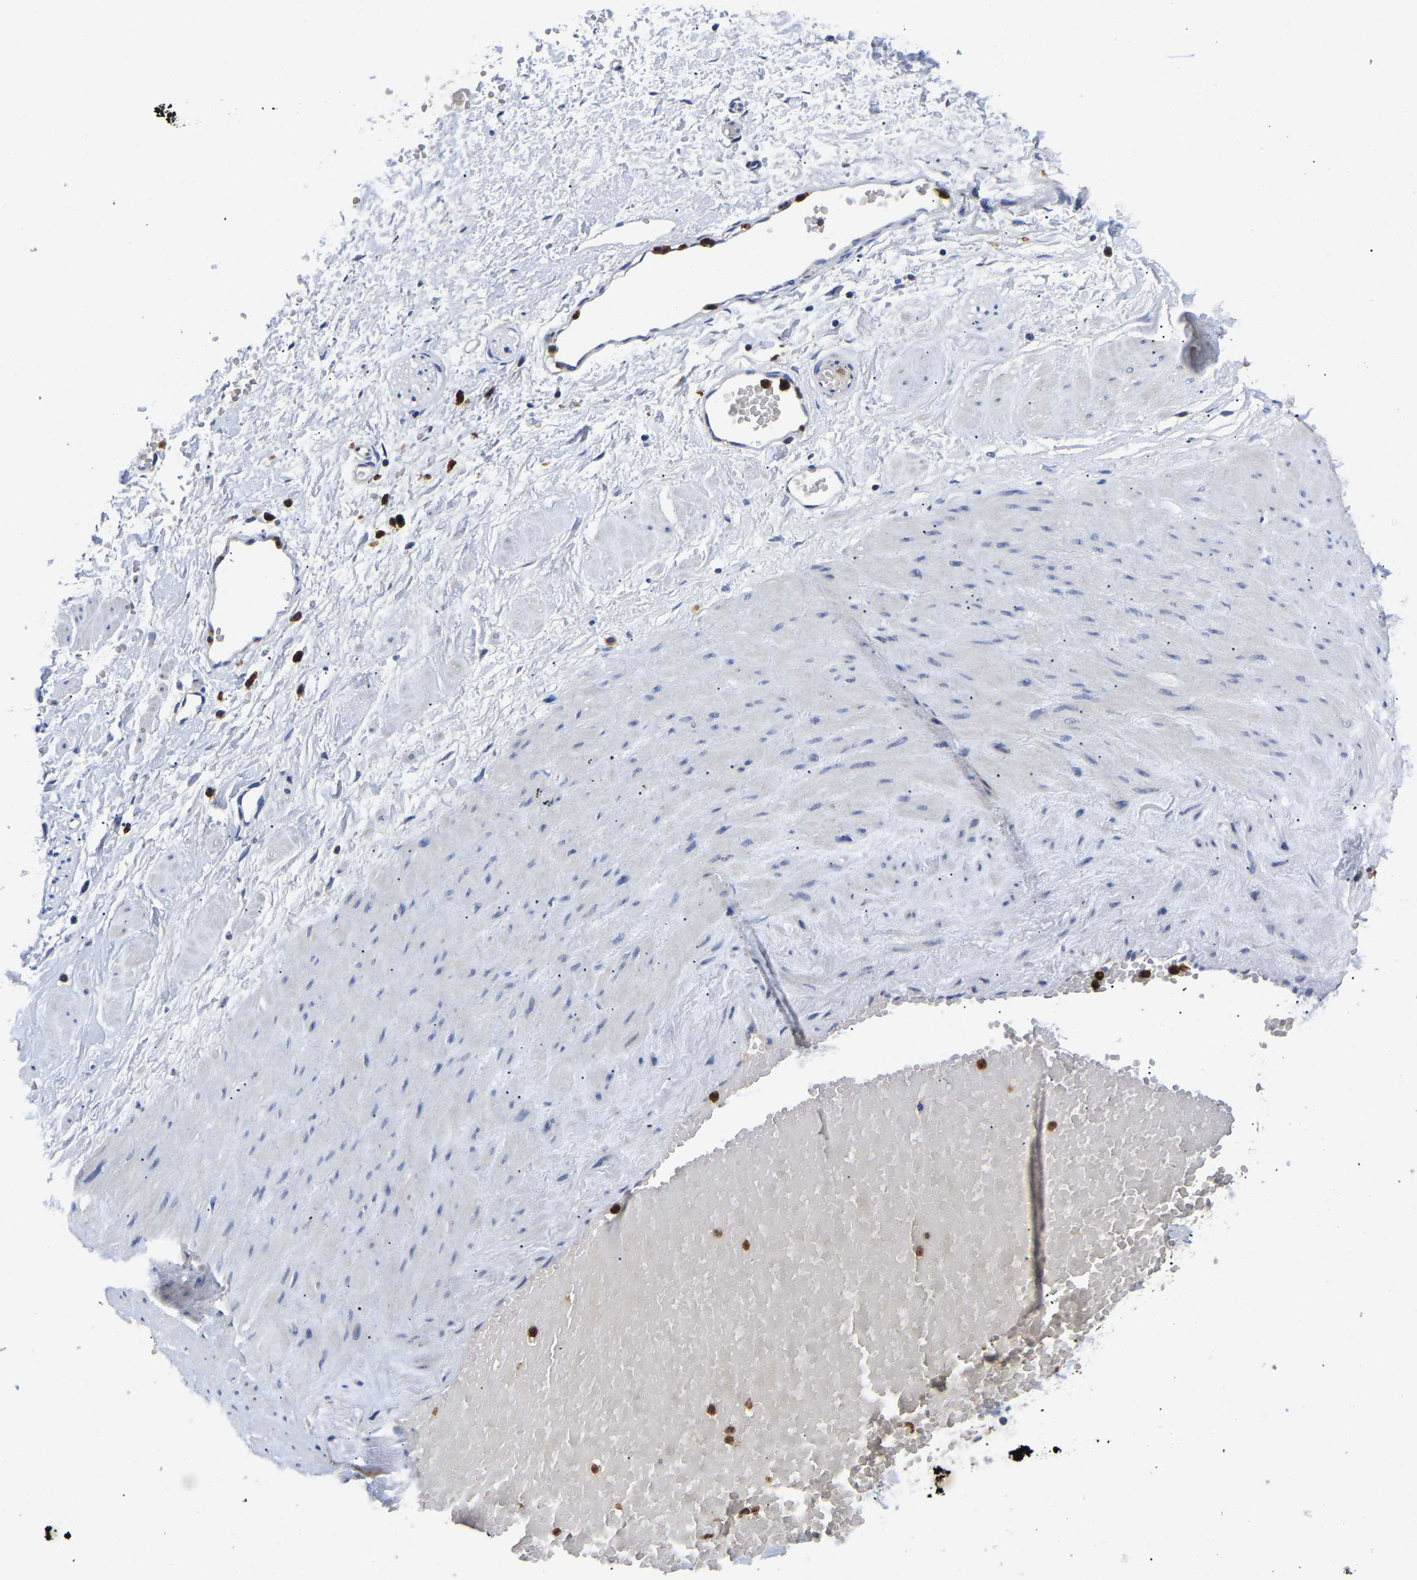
{"staining": {"intensity": "negative", "quantity": "none", "location": "none"}, "tissue": "adipose tissue", "cell_type": "Adipocytes", "image_type": "normal", "snomed": [{"axis": "morphology", "description": "Normal tissue, NOS"}, {"axis": "topography", "description": "Soft tissue"}, {"axis": "topography", "description": "Vascular tissue"}], "caption": "This photomicrograph is of benign adipose tissue stained with immunohistochemistry to label a protein in brown with the nuclei are counter-stained blue. There is no positivity in adipocytes.", "gene": "TOR1B", "patient": {"sex": "female", "age": 35}}